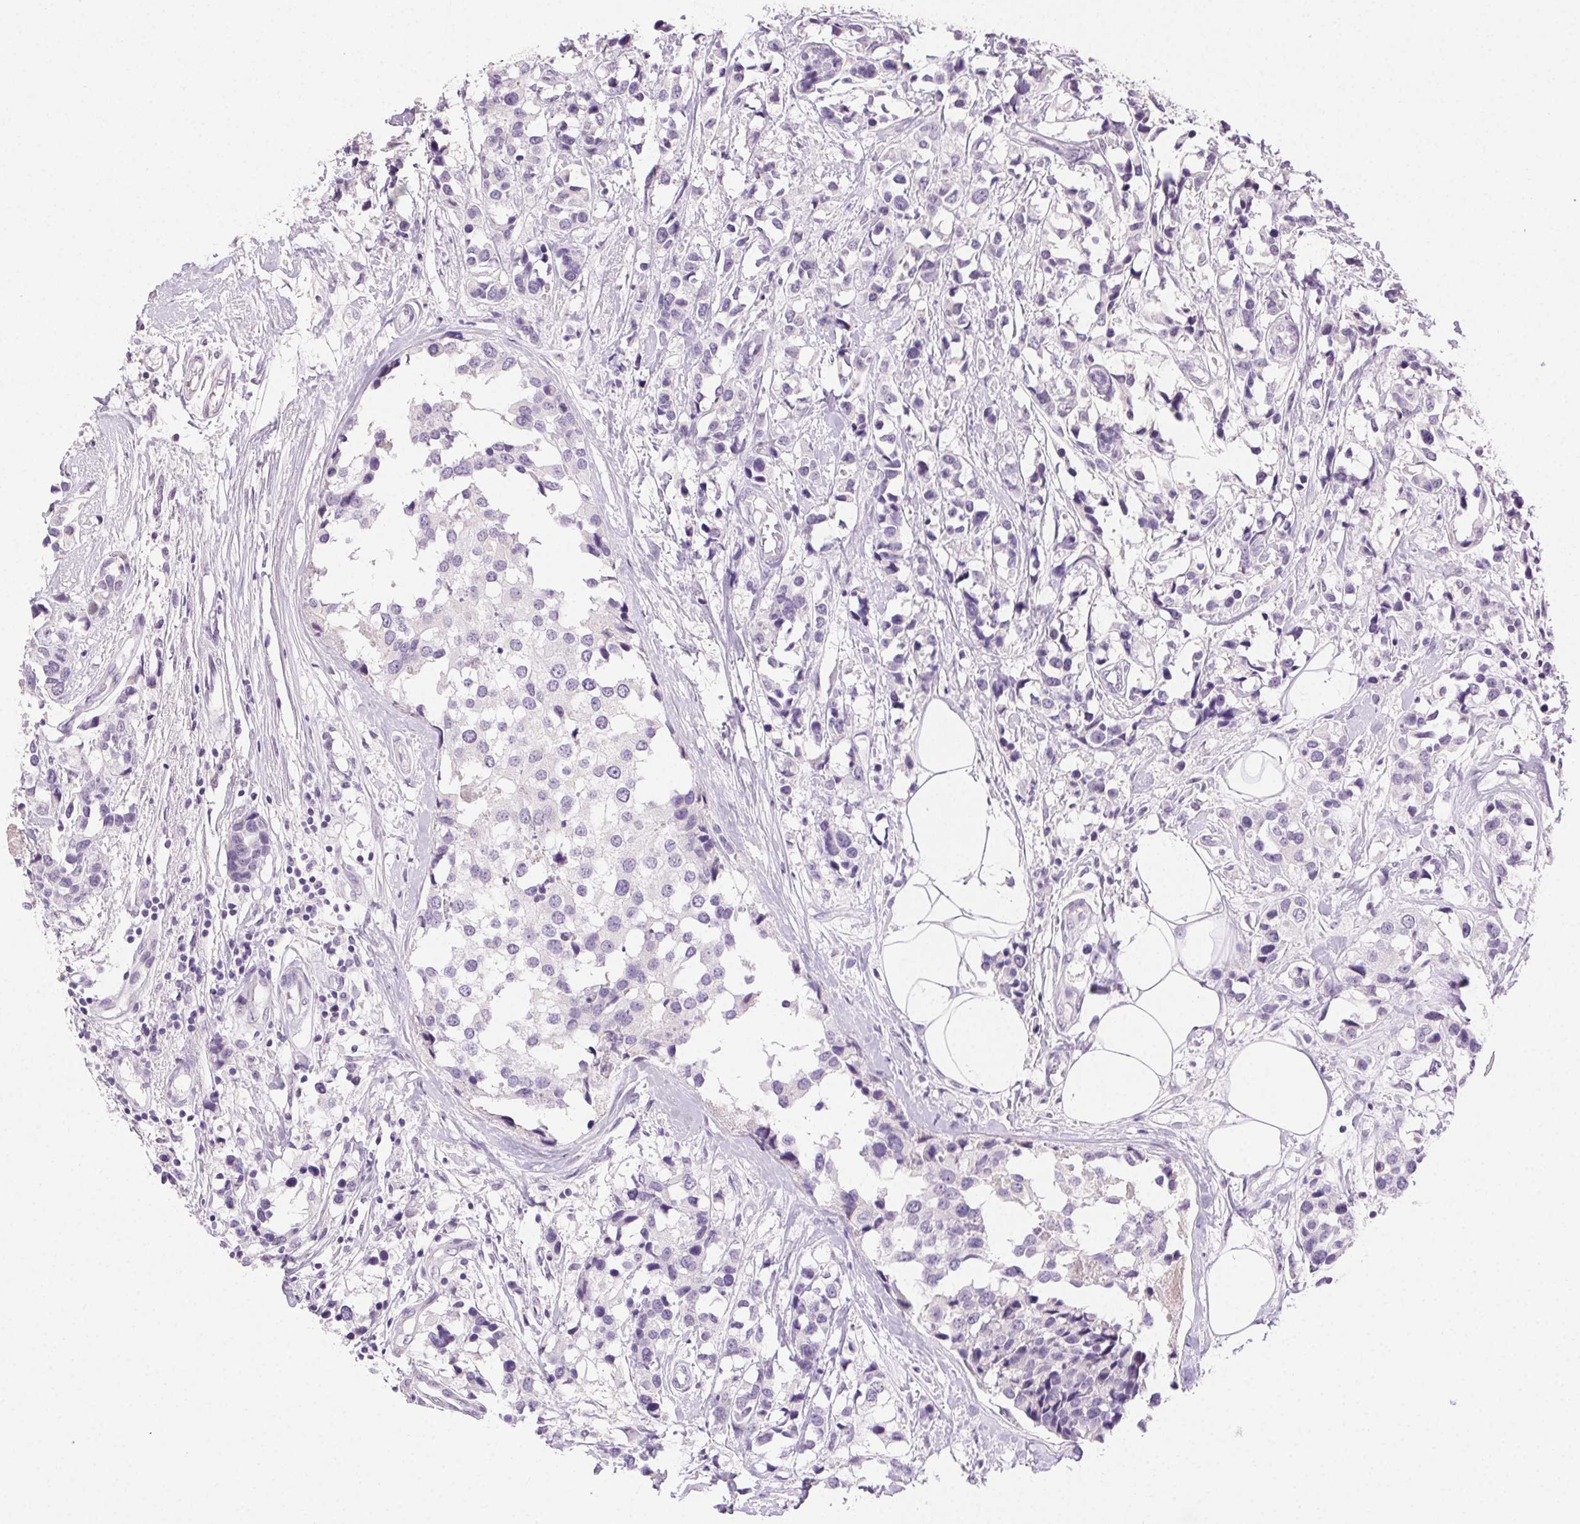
{"staining": {"intensity": "negative", "quantity": "none", "location": "none"}, "tissue": "breast cancer", "cell_type": "Tumor cells", "image_type": "cancer", "snomed": [{"axis": "morphology", "description": "Lobular carcinoma"}, {"axis": "topography", "description": "Breast"}], "caption": "Immunohistochemical staining of breast cancer (lobular carcinoma) exhibits no significant positivity in tumor cells. Nuclei are stained in blue.", "gene": "CLDN10", "patient": {"sex": "female", "age": 59}}